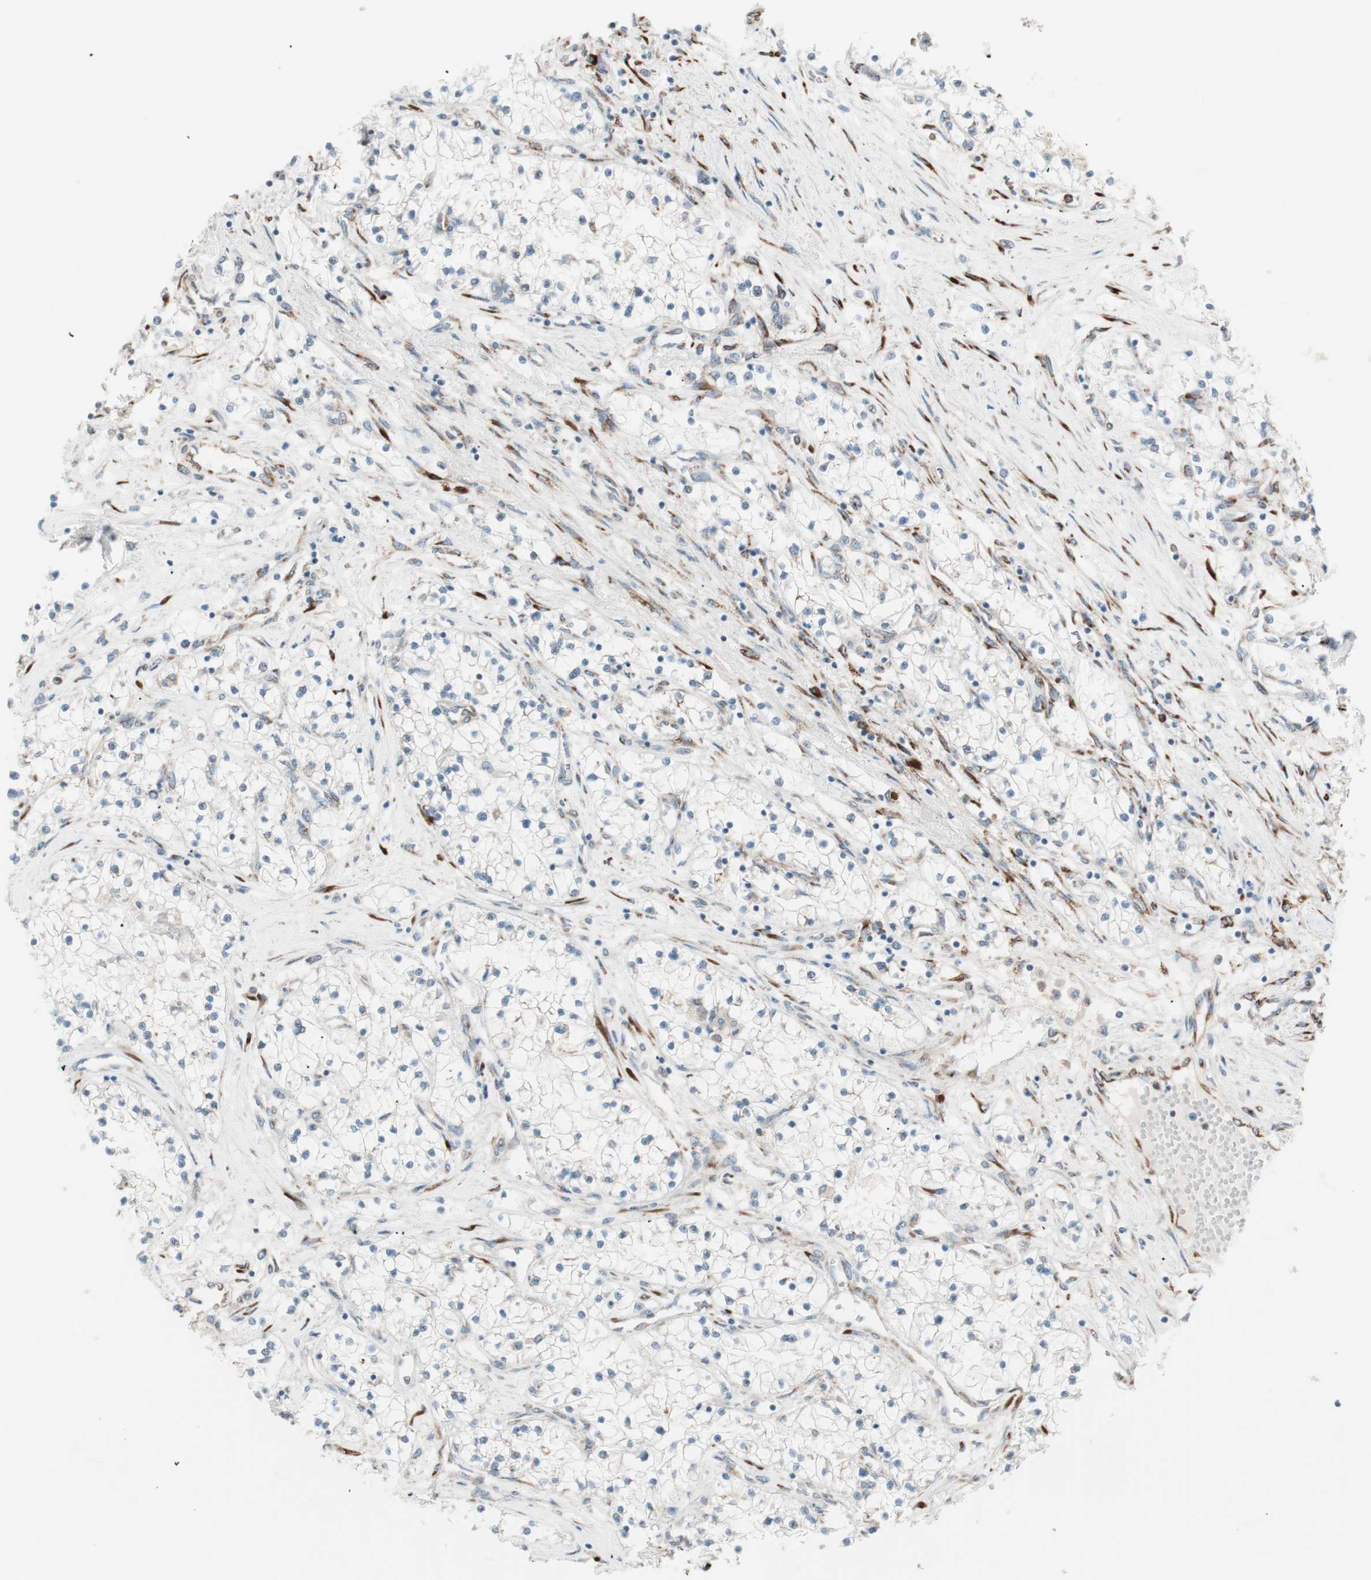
{"staining": {"intensity": "negative", "quantity": "none", "location": "none"}, "tissue": "renal cancer", "cell_type": "Tumor cells", "image_type": "cancer", "snomed": [{"axis": "morphology", "description": "Adenocarcinoma, NOS"}, {"axis": "topography", "description": "Kidney"}], "caption": "Adenocarcinoma (renal) was stained to show a protein in brown. There is no significant expression in tumor cells.", "gene": "P4HTM", "patient": {"sex": "male", "age": 68}}